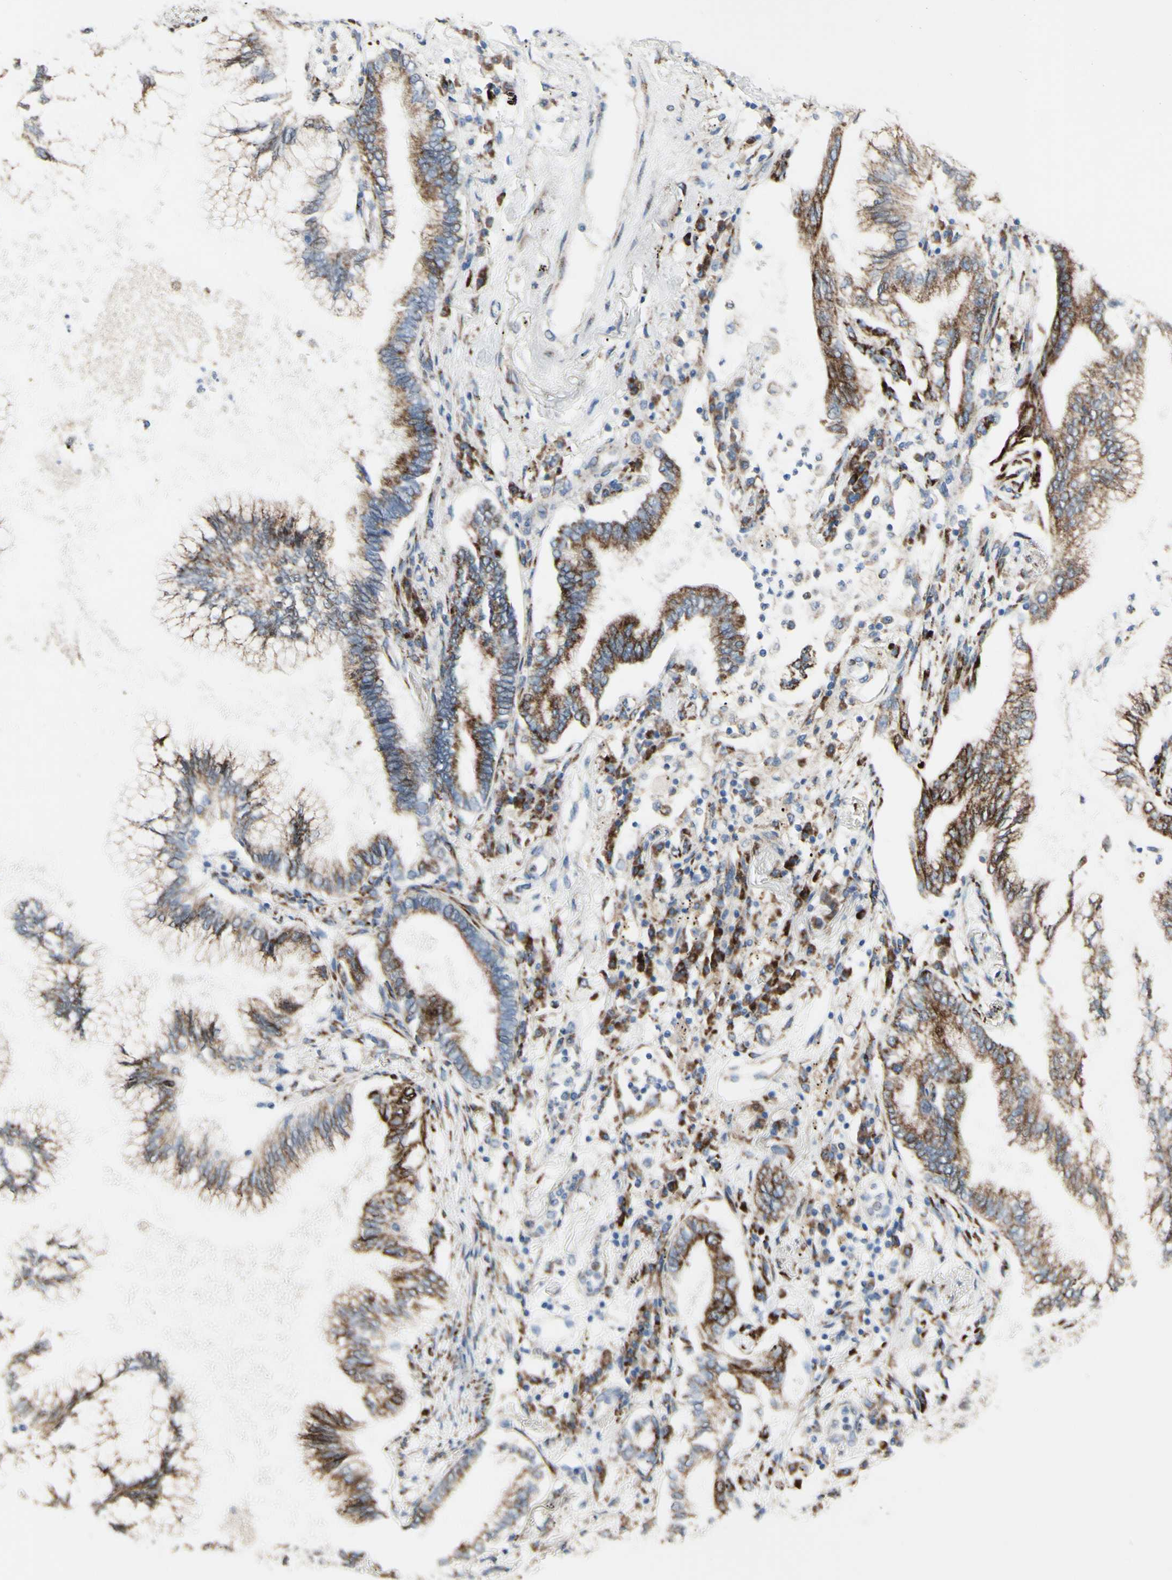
{"staining": {"intensity": "strong", "quantity": ">75%", "location": "cytoplasmic/membranous"}, "tissue": "lung cancer", "cell_type": "Tumor cells", "image_type": "cancer", "snomed": [{"axis": "morphology", "description": "Normal tissue, NOS"}, {"axis": "morphology", "description": "Adenocarcinoma, NOS"}, {"axis": "topography", "description": "Bronchus"}, {"axis": "topography", "description": "Lung"}], "caption": "Immunohistochemistry (IHC) histopathology image of neoplastic tissue: lung adenocarcinoma stained using immunohistochemistry (IHC) displays high levels of strong protein expression localized specifically in the cytoplasmic/membranous of tumor cells, appearing as a cytoplasmic/membranous brown color.", "gene": "AGPAT5", "patient": {"sex": "female", "age": 70}}